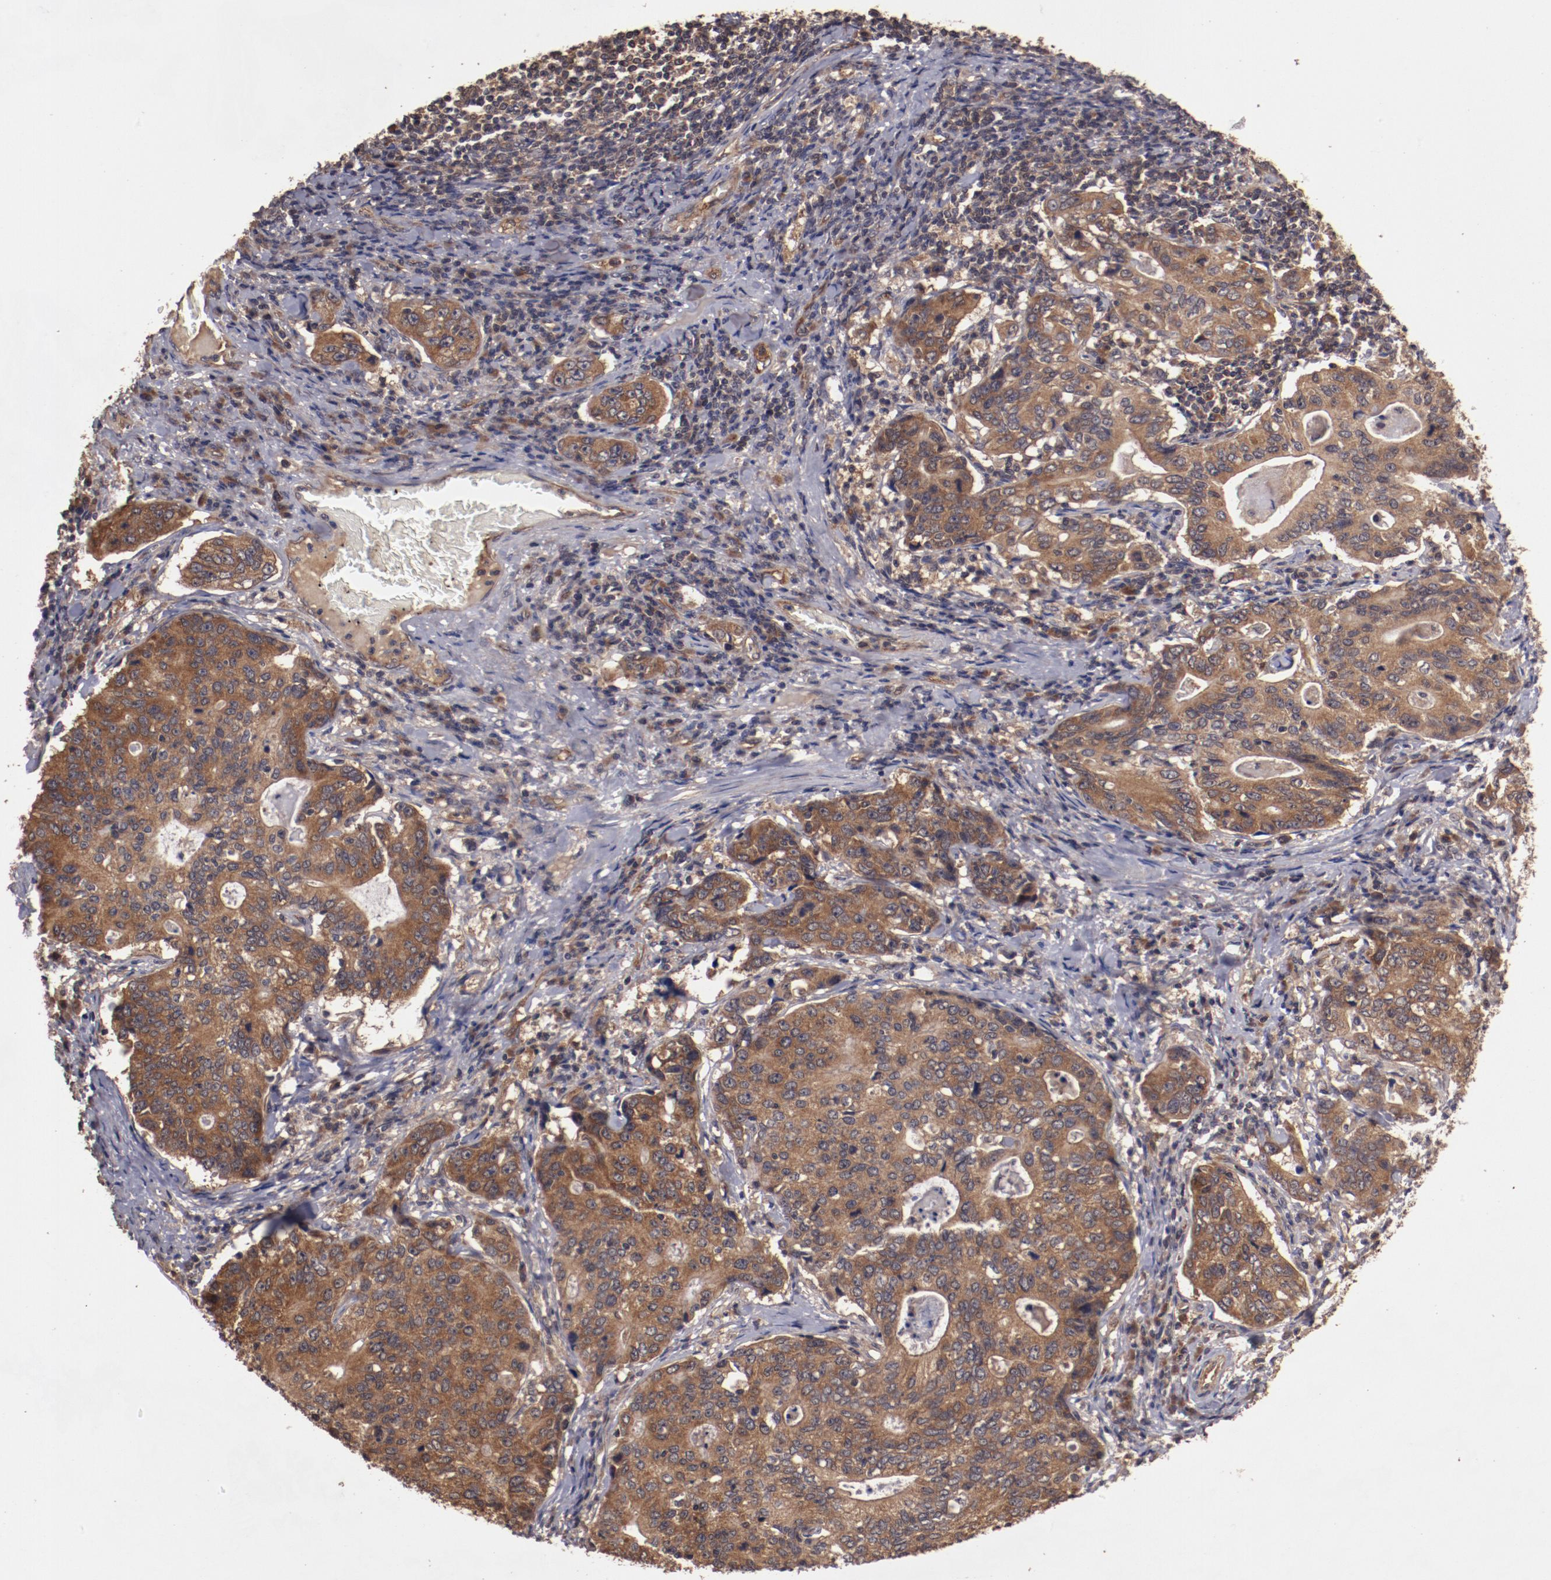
{"staining": {"intensity": "strong", "quantity": ">75%", "location": "cytoplasmic/membranous"}, "tissue": "stomach cancer", "cell_type": "Tumor cells", "image_type": "cancer", "snomed": [{"axis": "morphology", "description": "Adenocarcinoma, NOS"}, {"axis": "topography", "description": "Esophagus"}, {"axis": "topography", "description": "Stomach"}], "caption": "DAB (3,3'-diaminobenzidine) immunohistochemical staining of human adenocarcinoma (stomach) reveals strong cytoplasmic/membranous protein positivity in about >75% of tumor cells. The staining was performed using DAB, with brown indicating positive protein expression. Nuclei are stained blue with hematoxylin.", "gene": "TXNDC16", "patient": {"sex": "male", "age": 74}}